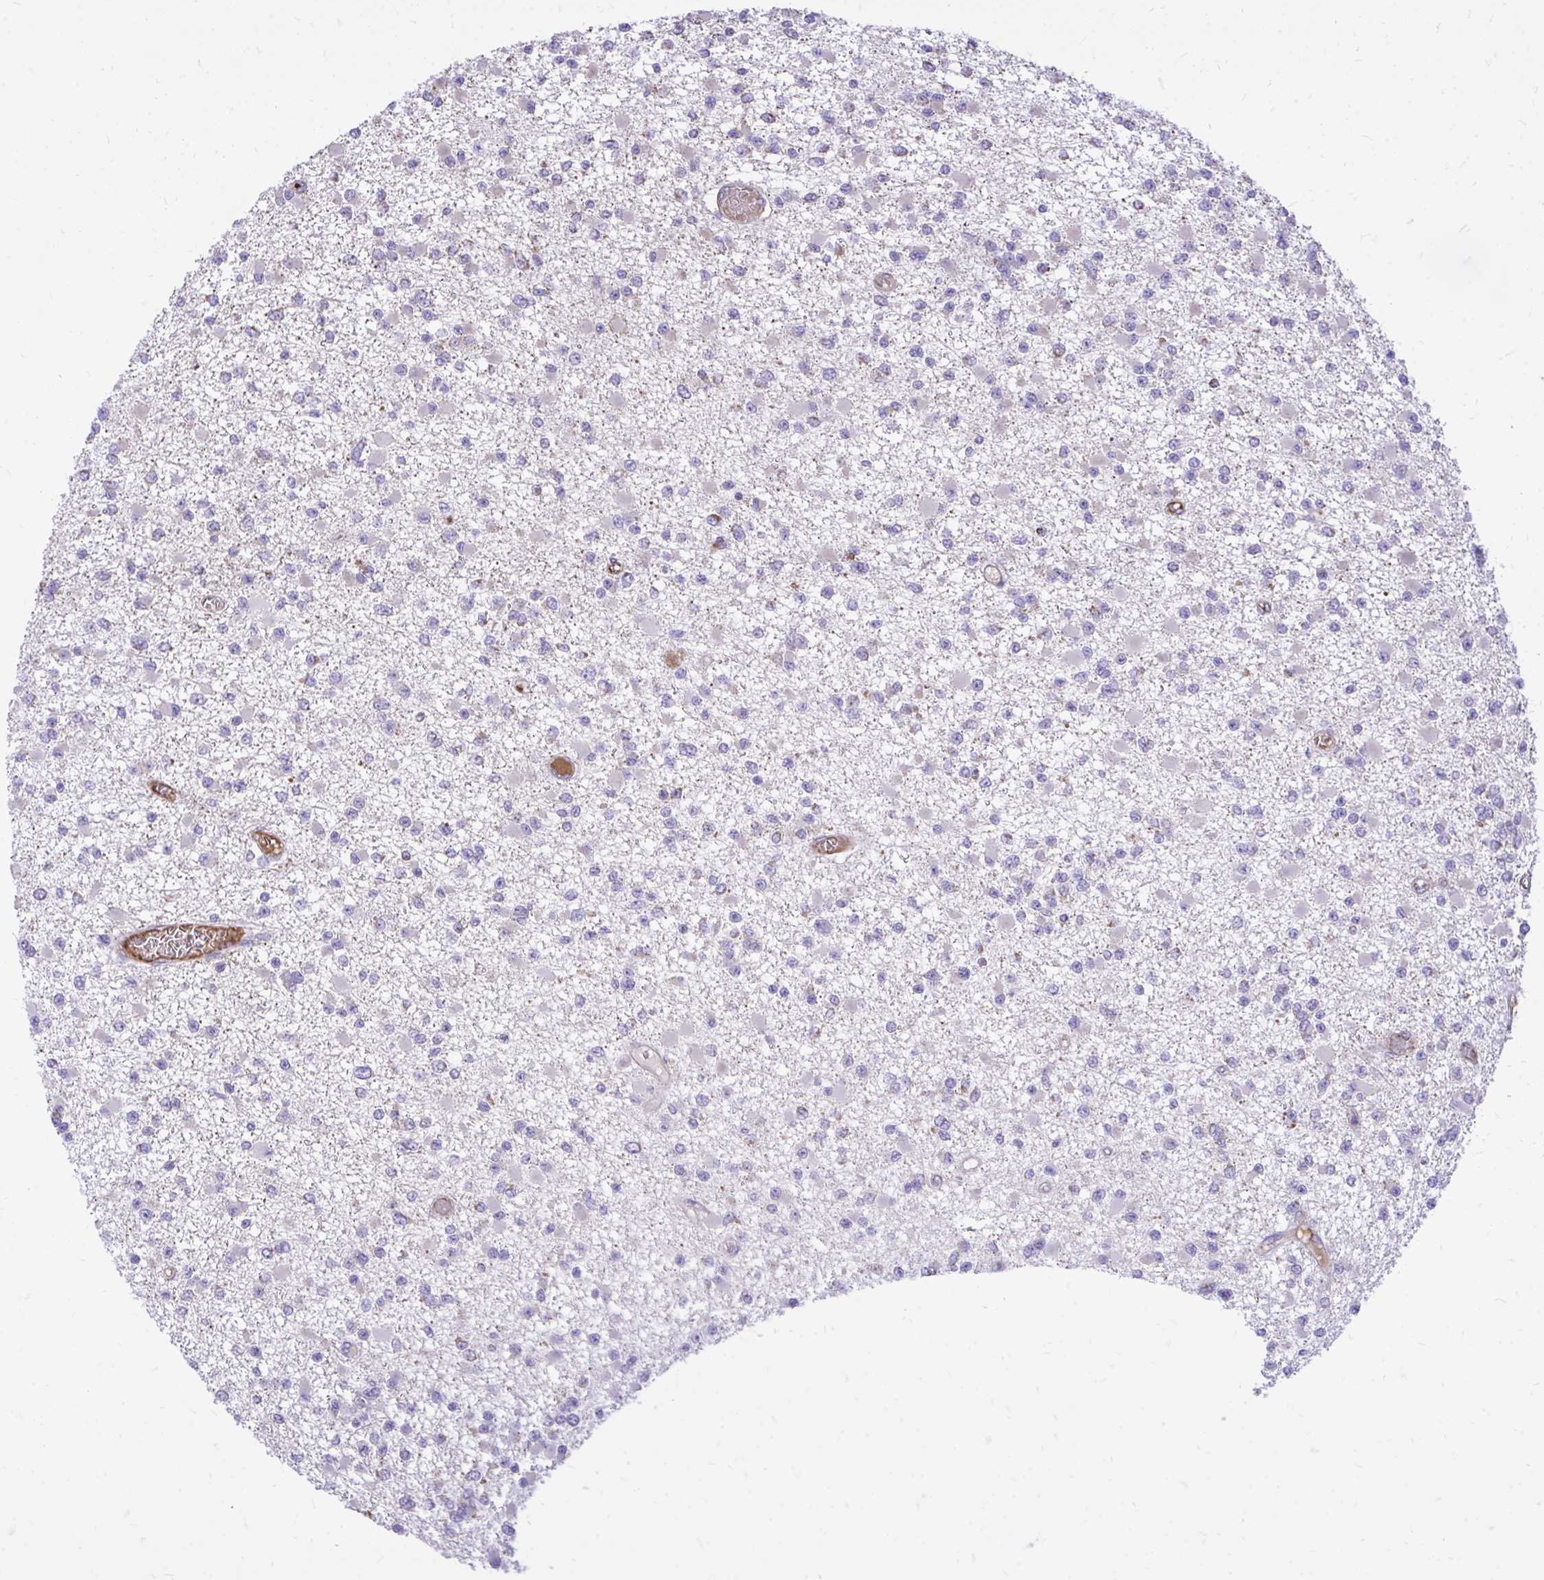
{"staining": {"intensity": "negative", "quantity": "none", "location": "none"}, "tissue": "glioma", "cell_type": "Tumor cells", "image_type": "cancer", "snomed": [{"axis": "morphology", "description": "Glioma, malignant, Low grade"}, {"axis": "topography", "description": "Brain"}], "caption": "Tumor cells are negative for protein expression in human glioma.", "gene": "ATP13A2", "patient": {"sex": "female", "age": 22}}